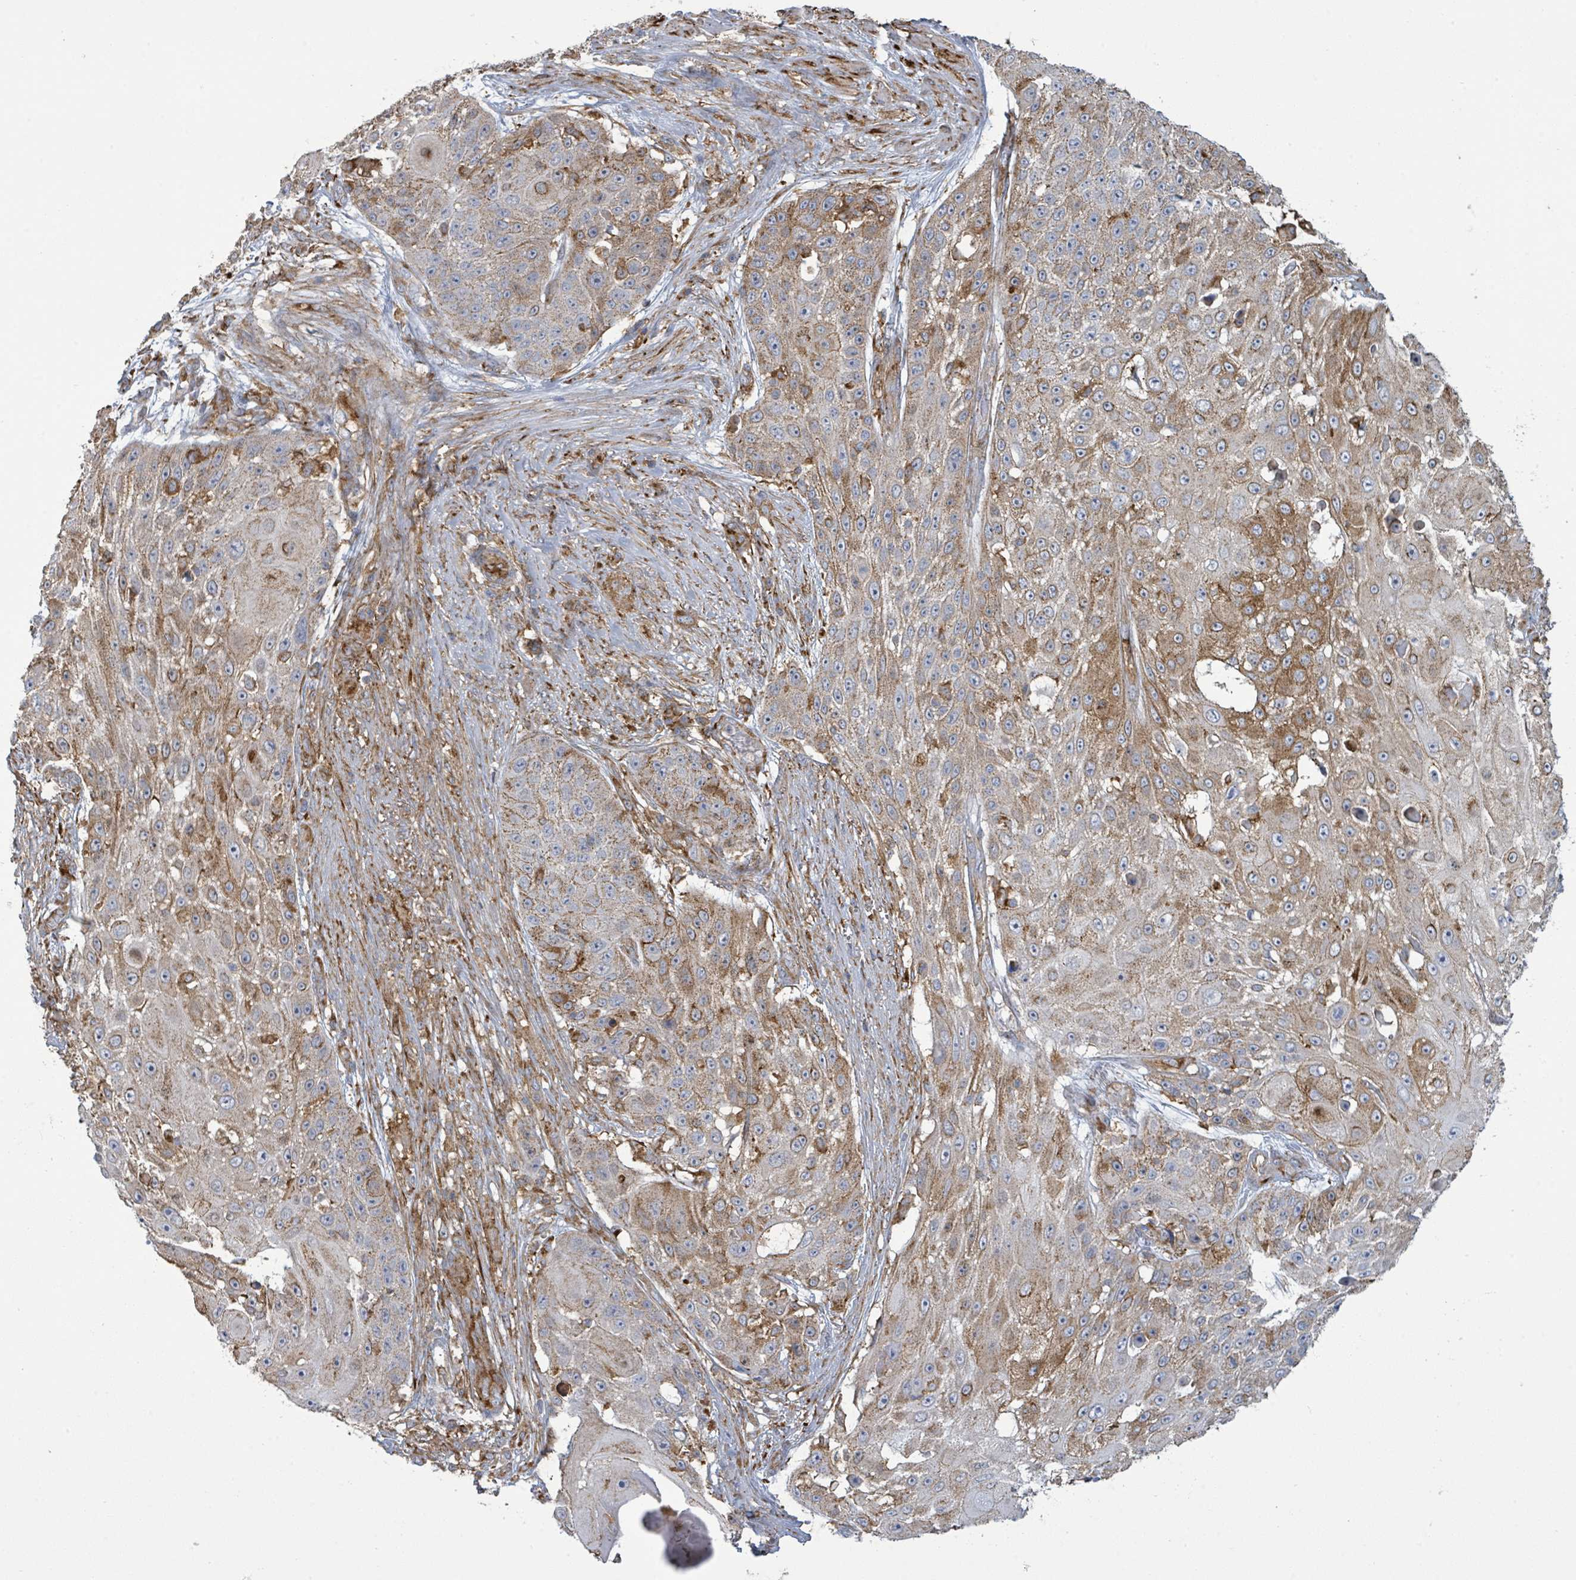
{"staining": {"intensity": "moderate", "quantity": "25%-75%", "location": "cytoplasmic/membranous"}, "tissue": "skin cancer", "cell_type": "Tumor cells", "image_type": "cancer", "snomed": [{"axis": "morphology", "description": "Squamous cell carcinoma, NOS"}, {"axis": "topography", "description": "Skin"}], "caption": "Skin cancer stained with IHC displays moderate cytoplasmic/membranous staining in about 25%-75% of tumor cells.", "gene": "EGFL7", "patient": {"sex": "female", "age": 86}}